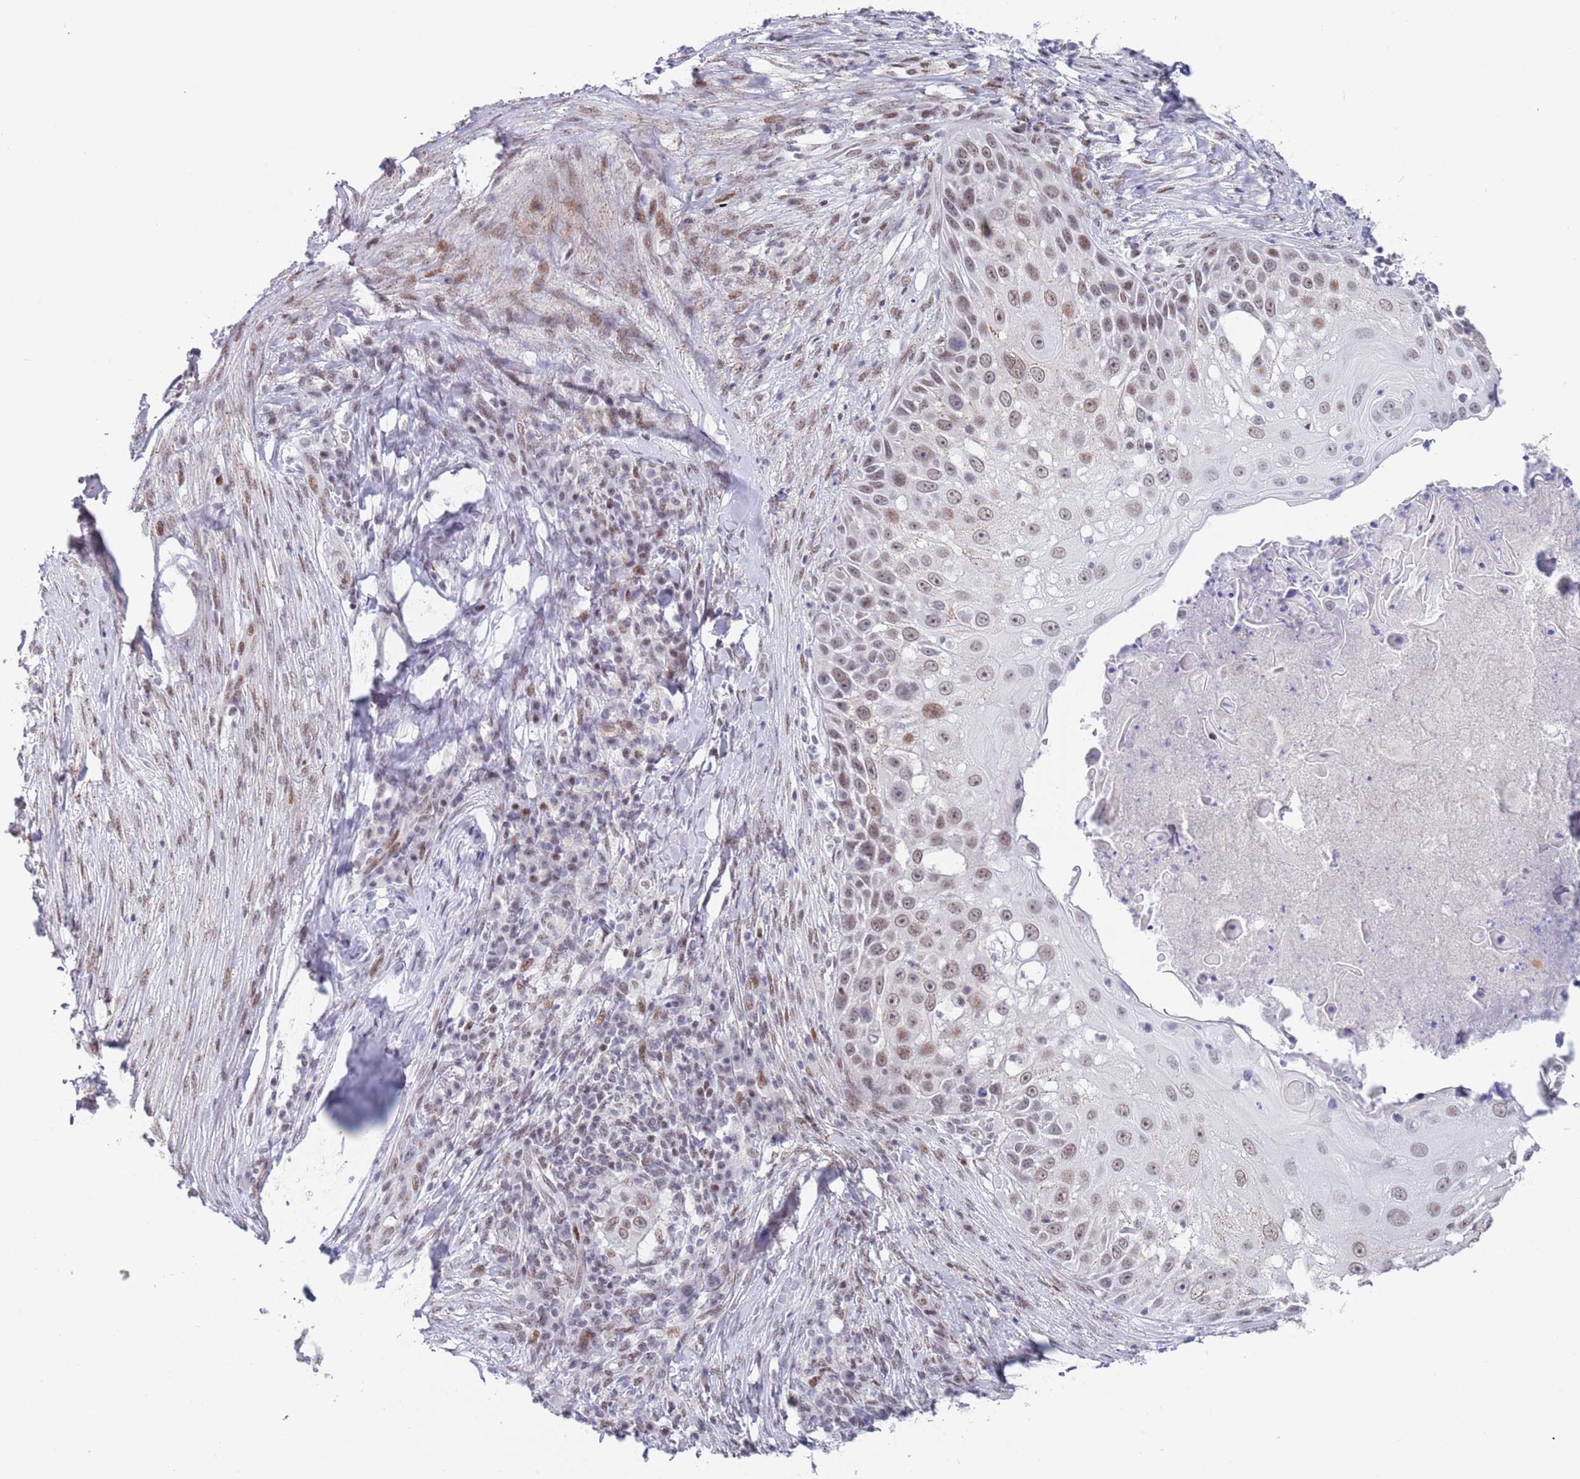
{"staining": {"intensity": "moderate", "quantity": ">75%", "location": "nuclear"}, "tissue": "skin cancer", "cell_type": "Tumor cells", "image_type": "cancer", "snomed": [{"axis": "morphology", "description": "Squamous cell carcinoma, NOS"}, {"axis": "topography", "description": "Skin"}], "caption": "The histopathology image demonstrates a brown stain indicating the presence of a protein in the nuclear of tumor cells in skin cancer.", "gene": "ZNF382", "patient": {"sex": "female", "age": 44}}